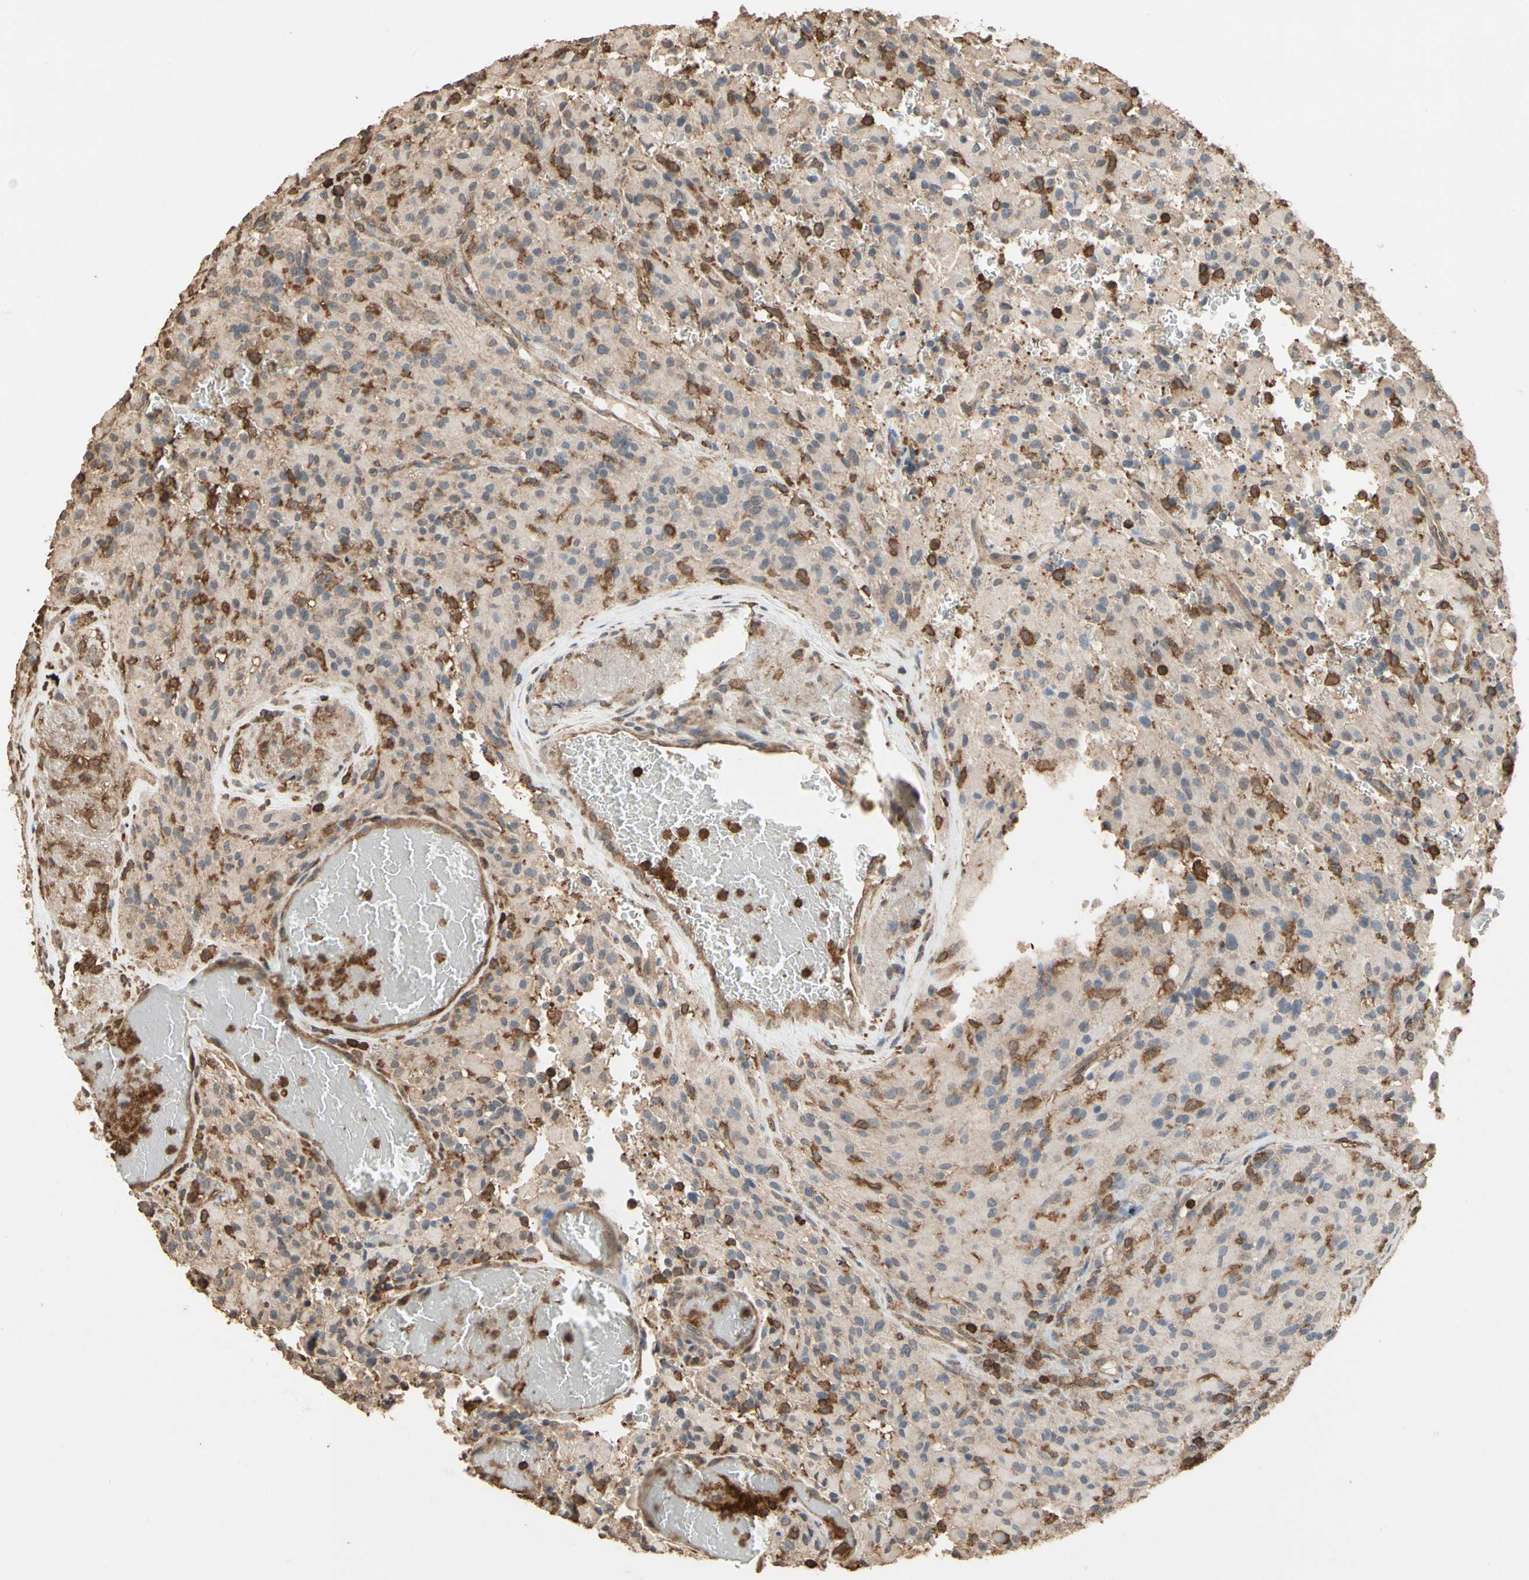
{"staining": {"intensity": "moderate", "quantity": "<25%", "location": "cytoplasmic/membranous"}, "tissue": "glioma", "cell_type": "Tumor cells", "image_type": "cancer", "snomed": [{"axis": "morphology", "description": "Glioma, malignant, High grade"}, {"axis": "topography", "description": "Brain"}], "caption": "Brown immunohistochemical staining in glioma exhibits moderate cytoplasmic/membranous expression in approximately <25% of tumor cells.", "gene": "MAP3K10", "patient": {"sex": "male", "age": 71}}